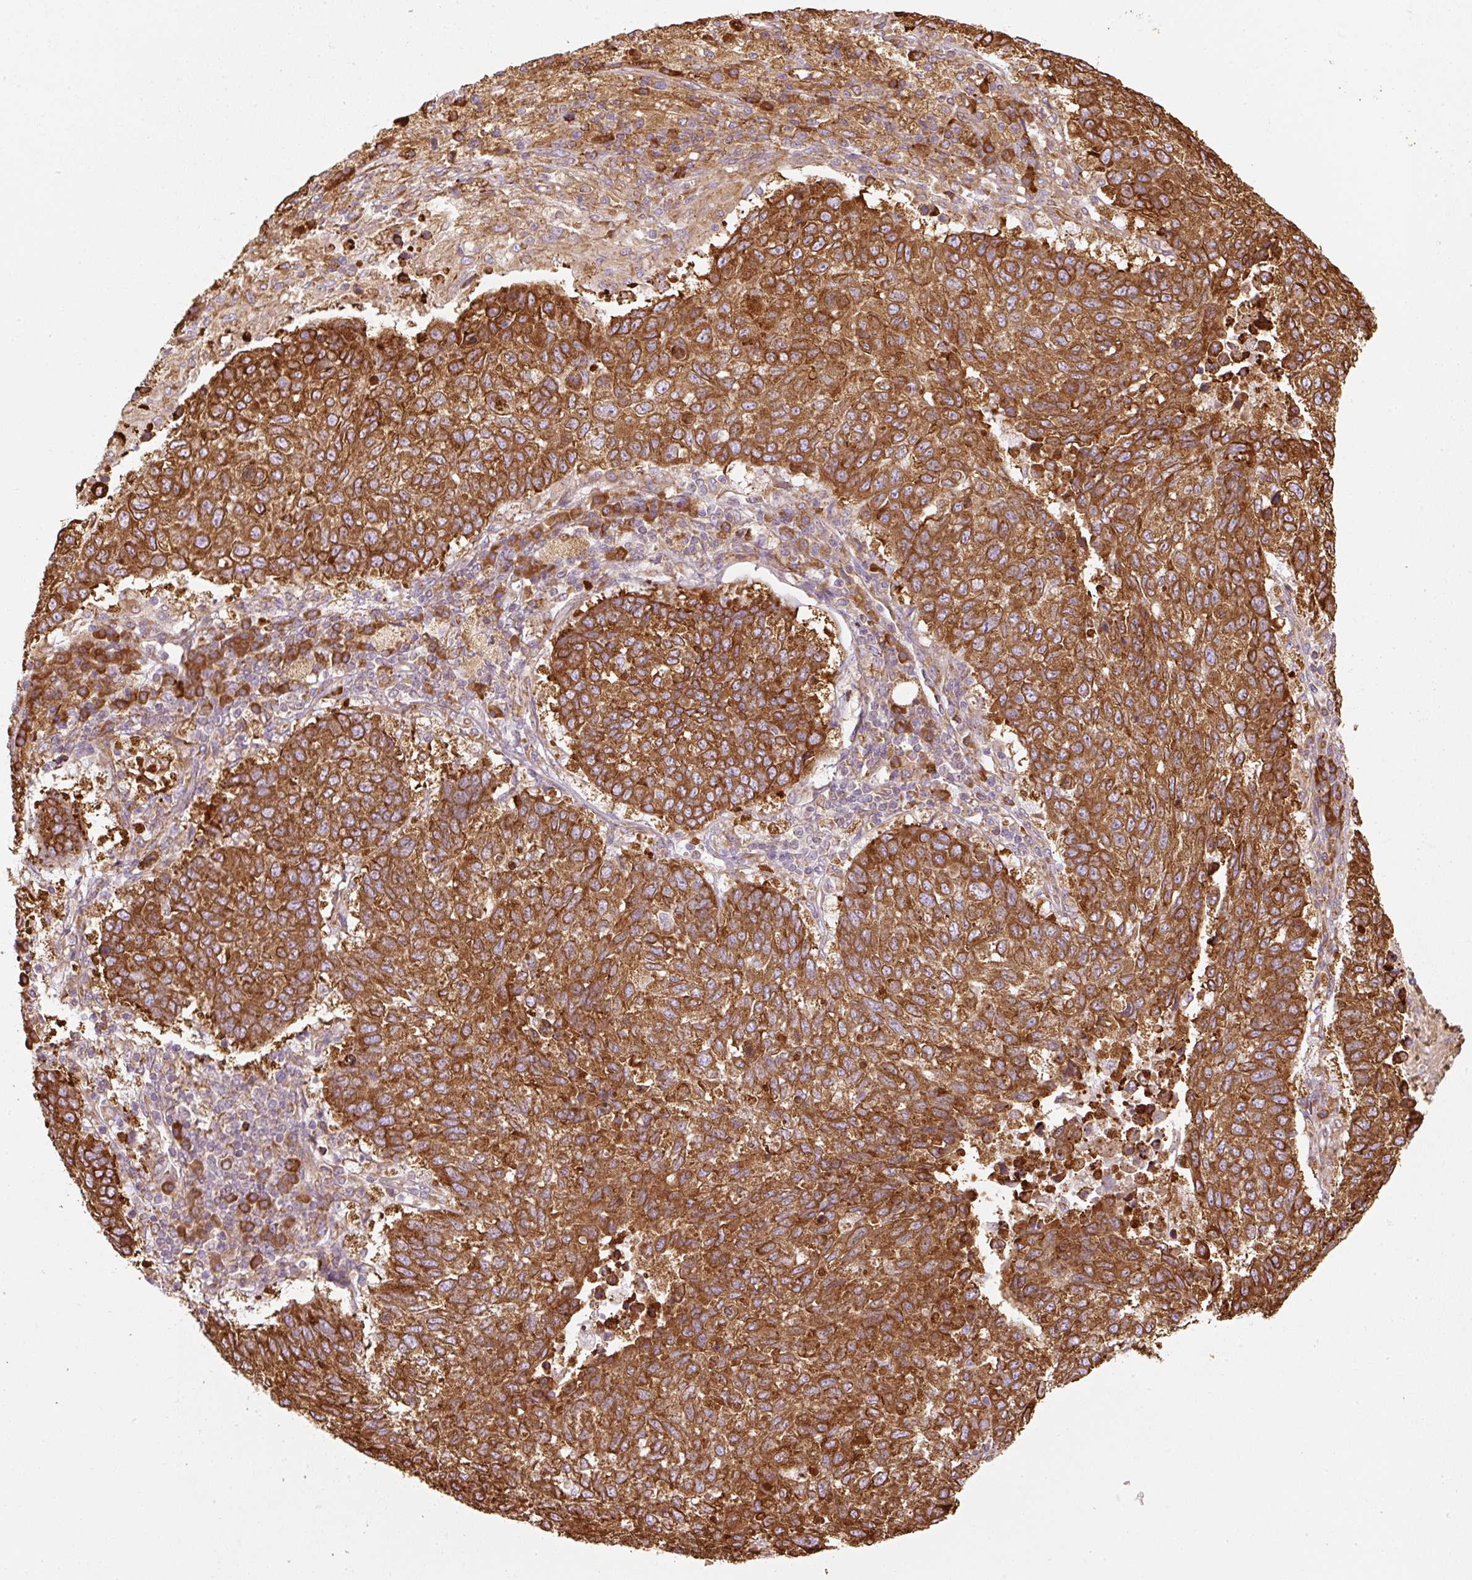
{"staining": {"intensity": "strong", "quantity": ">75%", "location": "cytoplasmic/membranous"}, "tissue": "lung cancer", "cell_type": "Tumor cells", "image_type": "cancer", "snomed": [{"axis": "morphology", "description": "Squamous cell carcinoma, NOS"}, {"axis": "topography", "description": "Lung"}], "caption": "Lung cancer stained with DAB (3,3'-diaminobenzidine) immunohistochemistry (IHC) demonstrates high levels of strong cytoplasmic/membranous expression in about >75% of tumor cells.", "gene": "PRKCSH", "patient": {"sex": "male", "age": 73}}